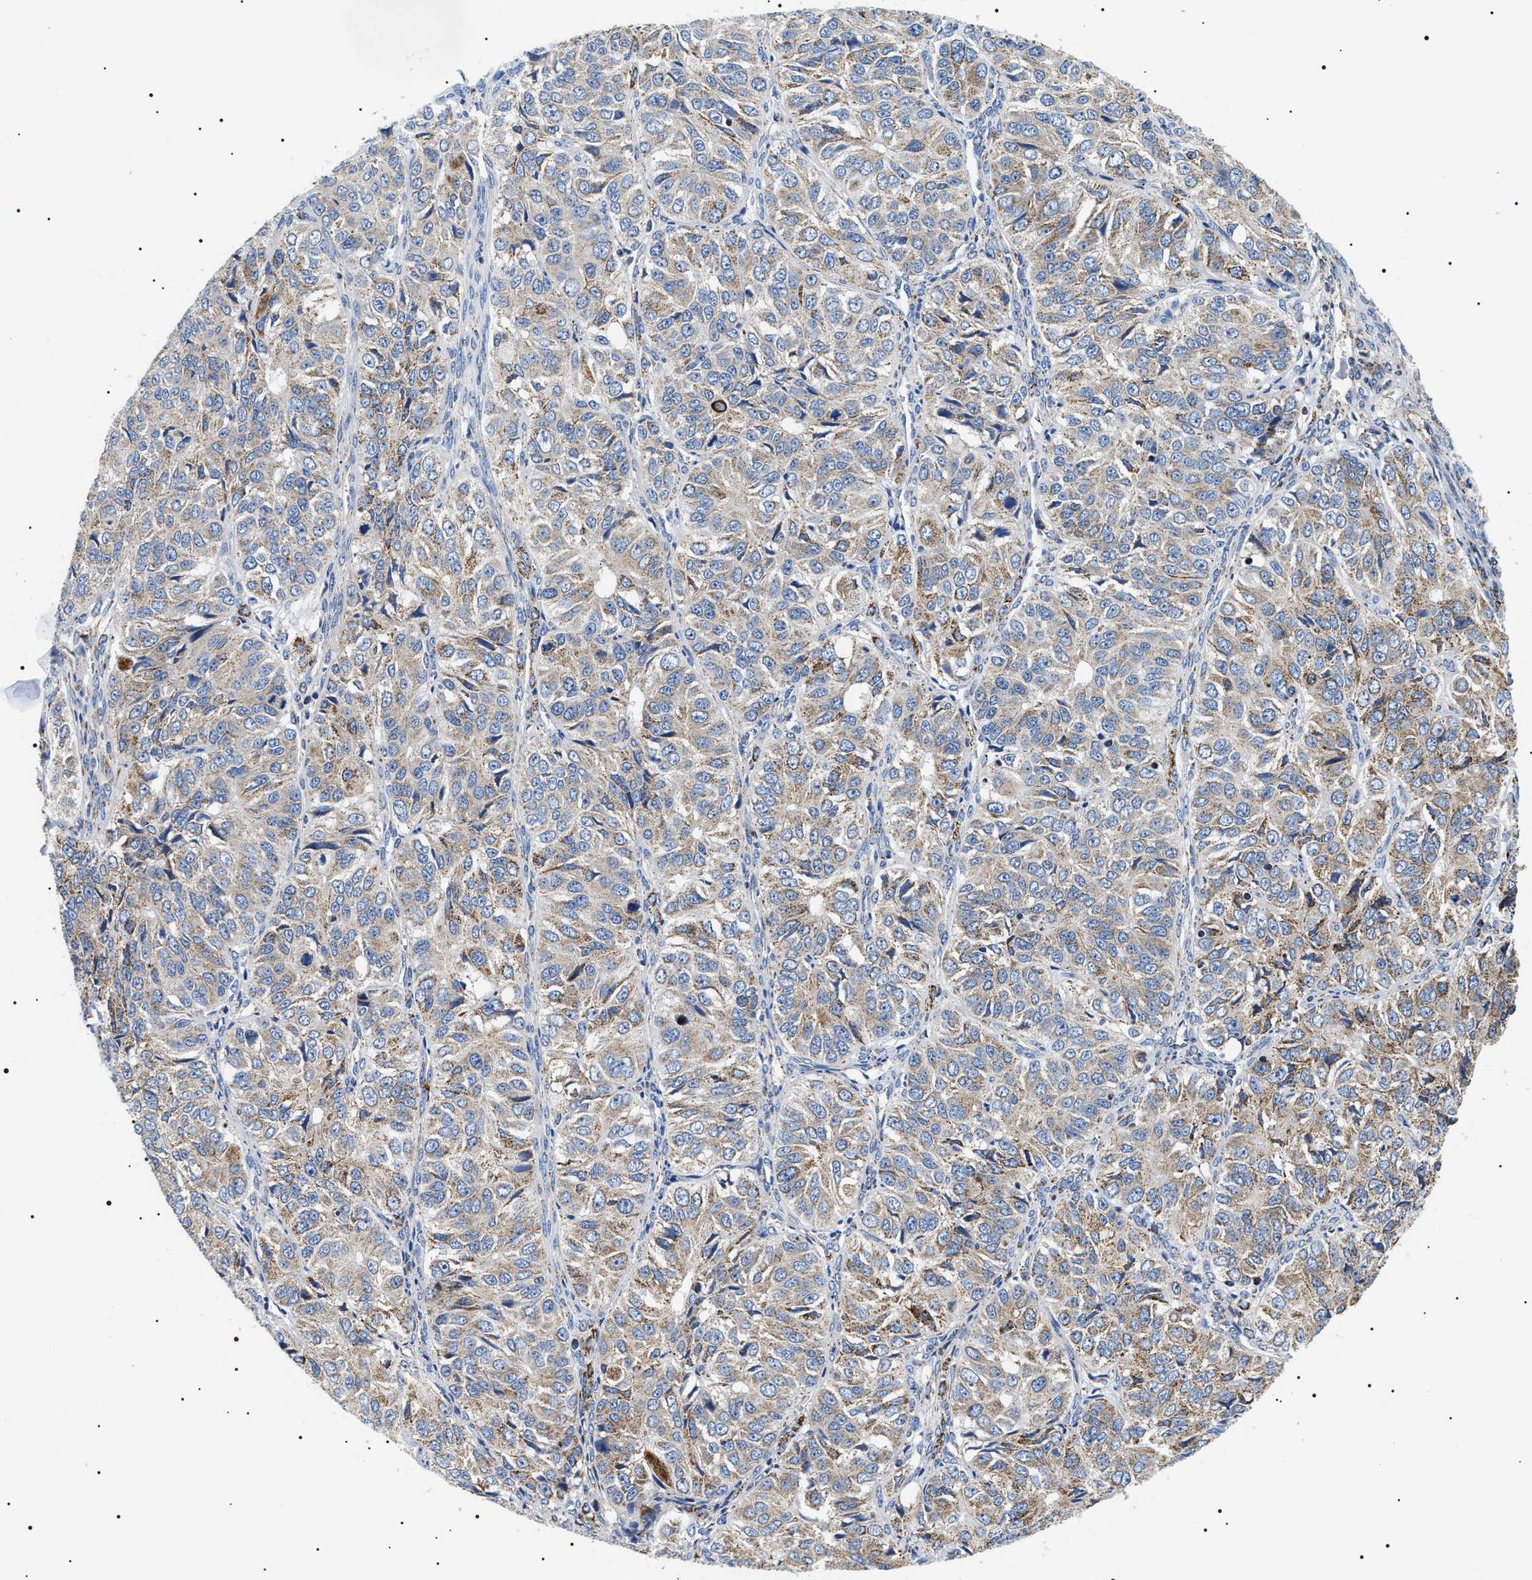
{"staining": {"intensity": "moderate", "quantity": ">75%", "location": "cytoplasmic/membranous"}, "tissue": "ovarian cancer", "cell_type": "Tumor cells", "image_type": "cancer", "snomed": [{"axis": "morphology", "description": "Carcinoma, endometroid"}, {"axis": "topography", "description": "Ovary"}], "caption": "Tumor cells reveal moderate cytoplasmic/membranous positivity in about >75% of cells in ovarian endometroid carcinoma. (DAB IHC, brown staining for protein, blue staining for nuclei).", "gene": "OXSM", "patient": {"sex": "female", "age": 51}}